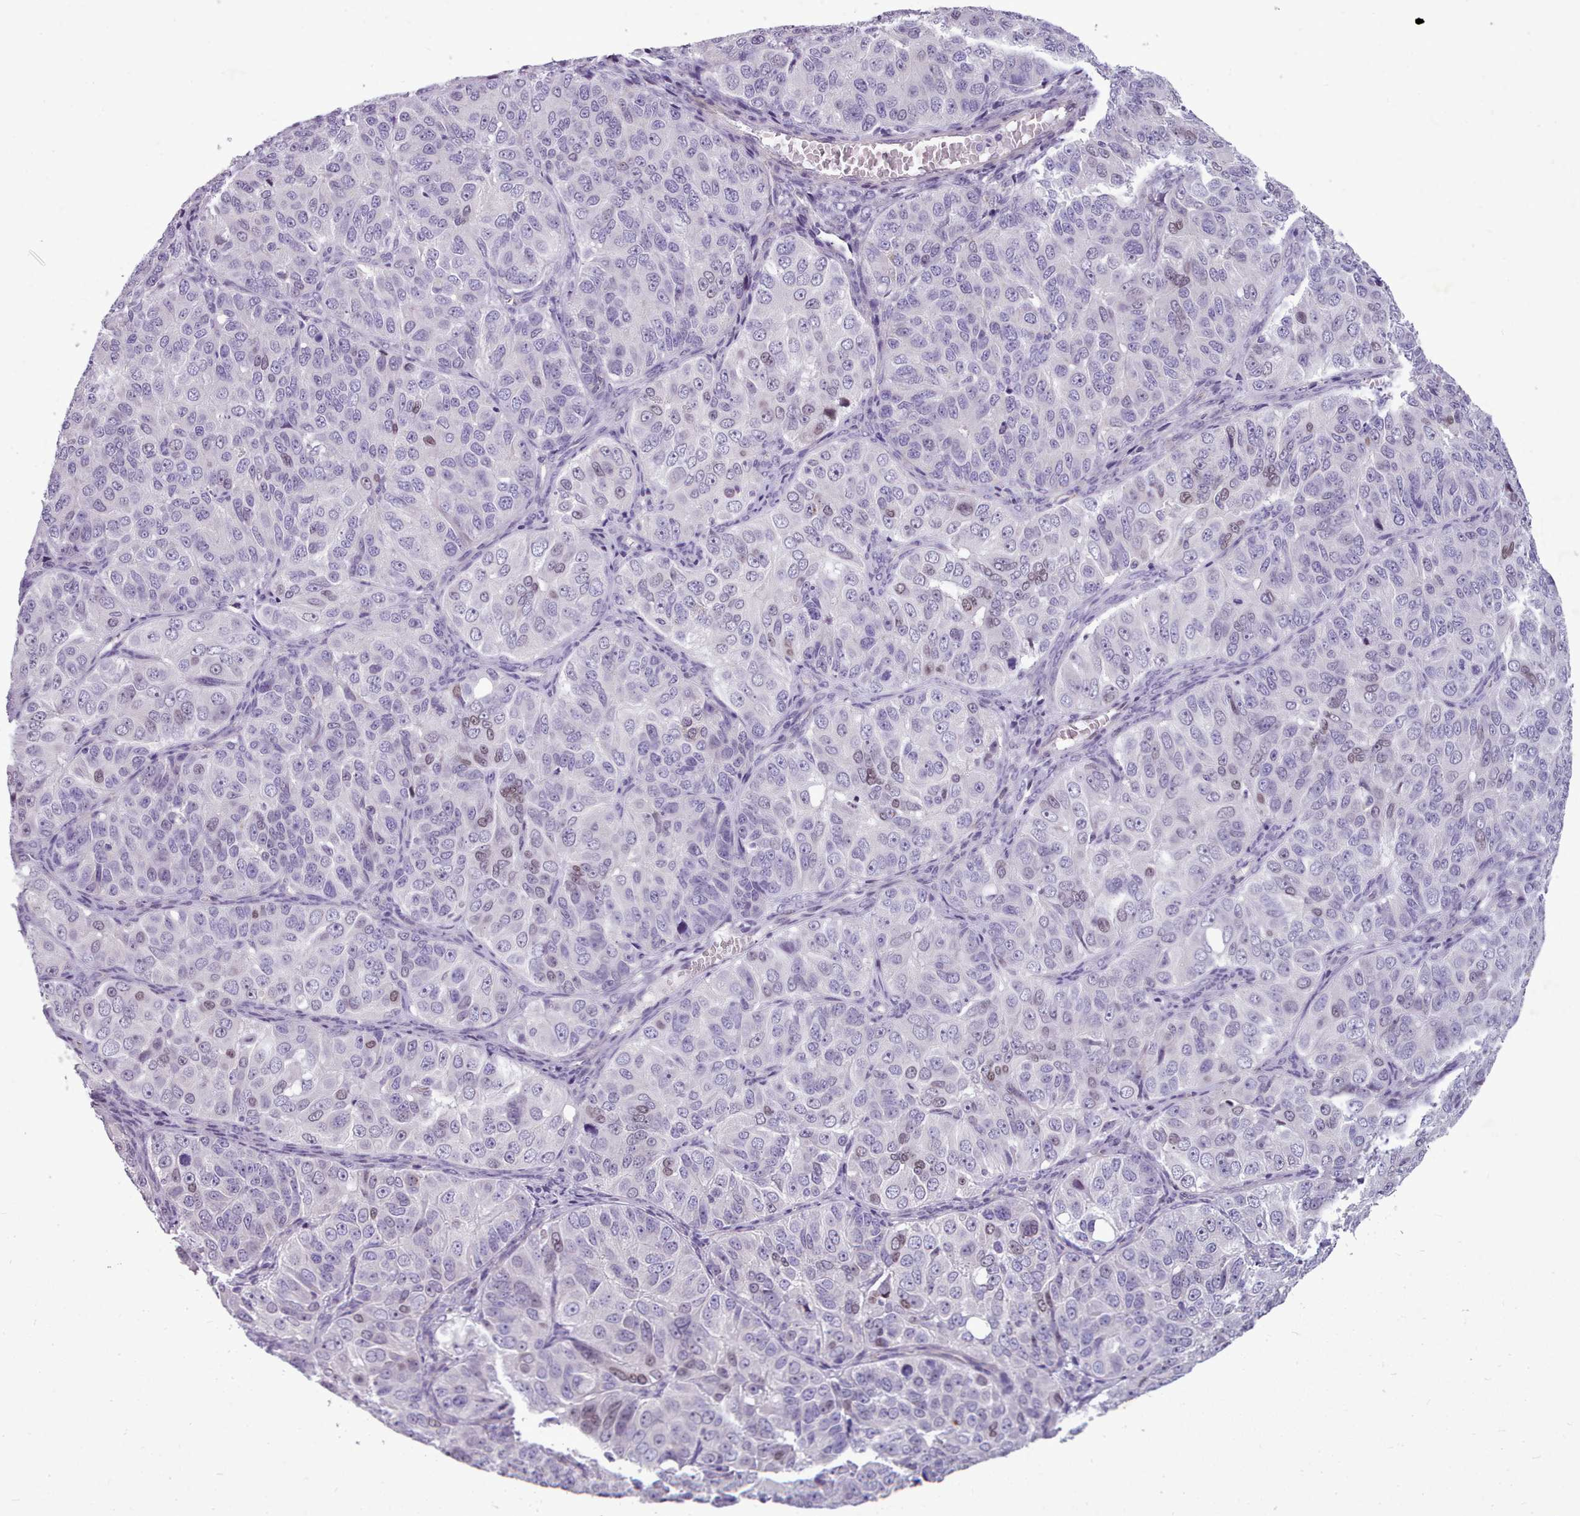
{"staining": {"intensity": "negative", "quantity": "none", "location": "none"}, "tissue": "ovarian cancer", "cell_type": "Tumor cells", "image_type": "cancer", "snomed": [{"axis": "morphology", "description": "Carcinoma, endometroid"}, {"axis": "topography", "description": "Ovary"}], "caption": "IHC histopathology image of ovarian cancer (endometroid carcinoma) stained for a protein (brown), which reveals no staining in tumor cells.", "gene": "KCNT2", "patient": {"sex": "female", "age": 51}}